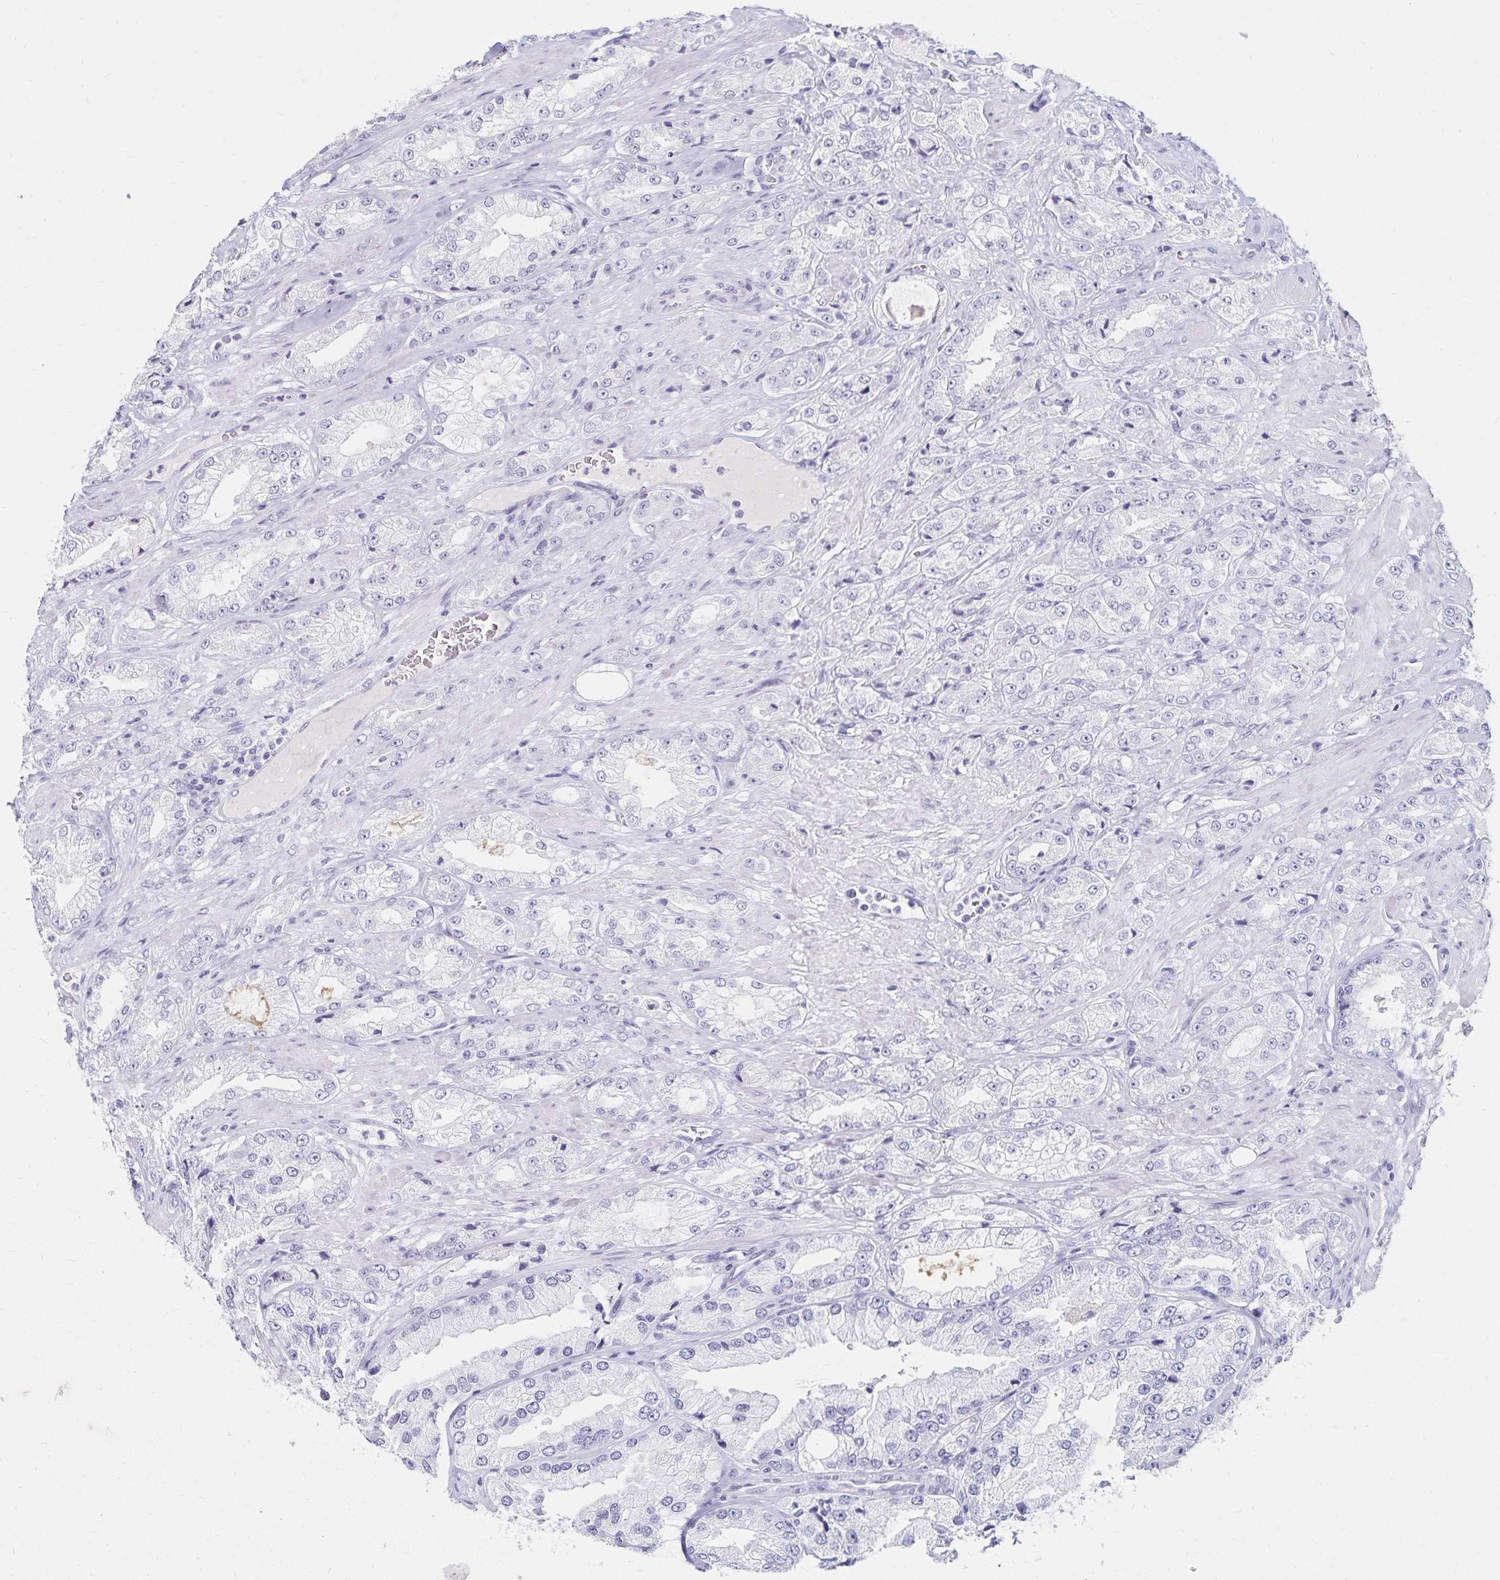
{"staining": {"intensity": "negative", "quantity": "none", "location": "none"}, "tissue": "prostate cancer", "cell_type": "Tumor cells", "image_type": "cancer", "snomed": [{"axis": "morphology", "description": "Adenocarcinoma, High grade"}, {"axis": "topography", "description": "Prostate"}], "caption": "Micrograph shows no protein expression in tumor cells of high-grade adenocarcinoma (prostate) tissue.", "gene": "C2orf50", "patient": {"sex": "male", "age": 68}}